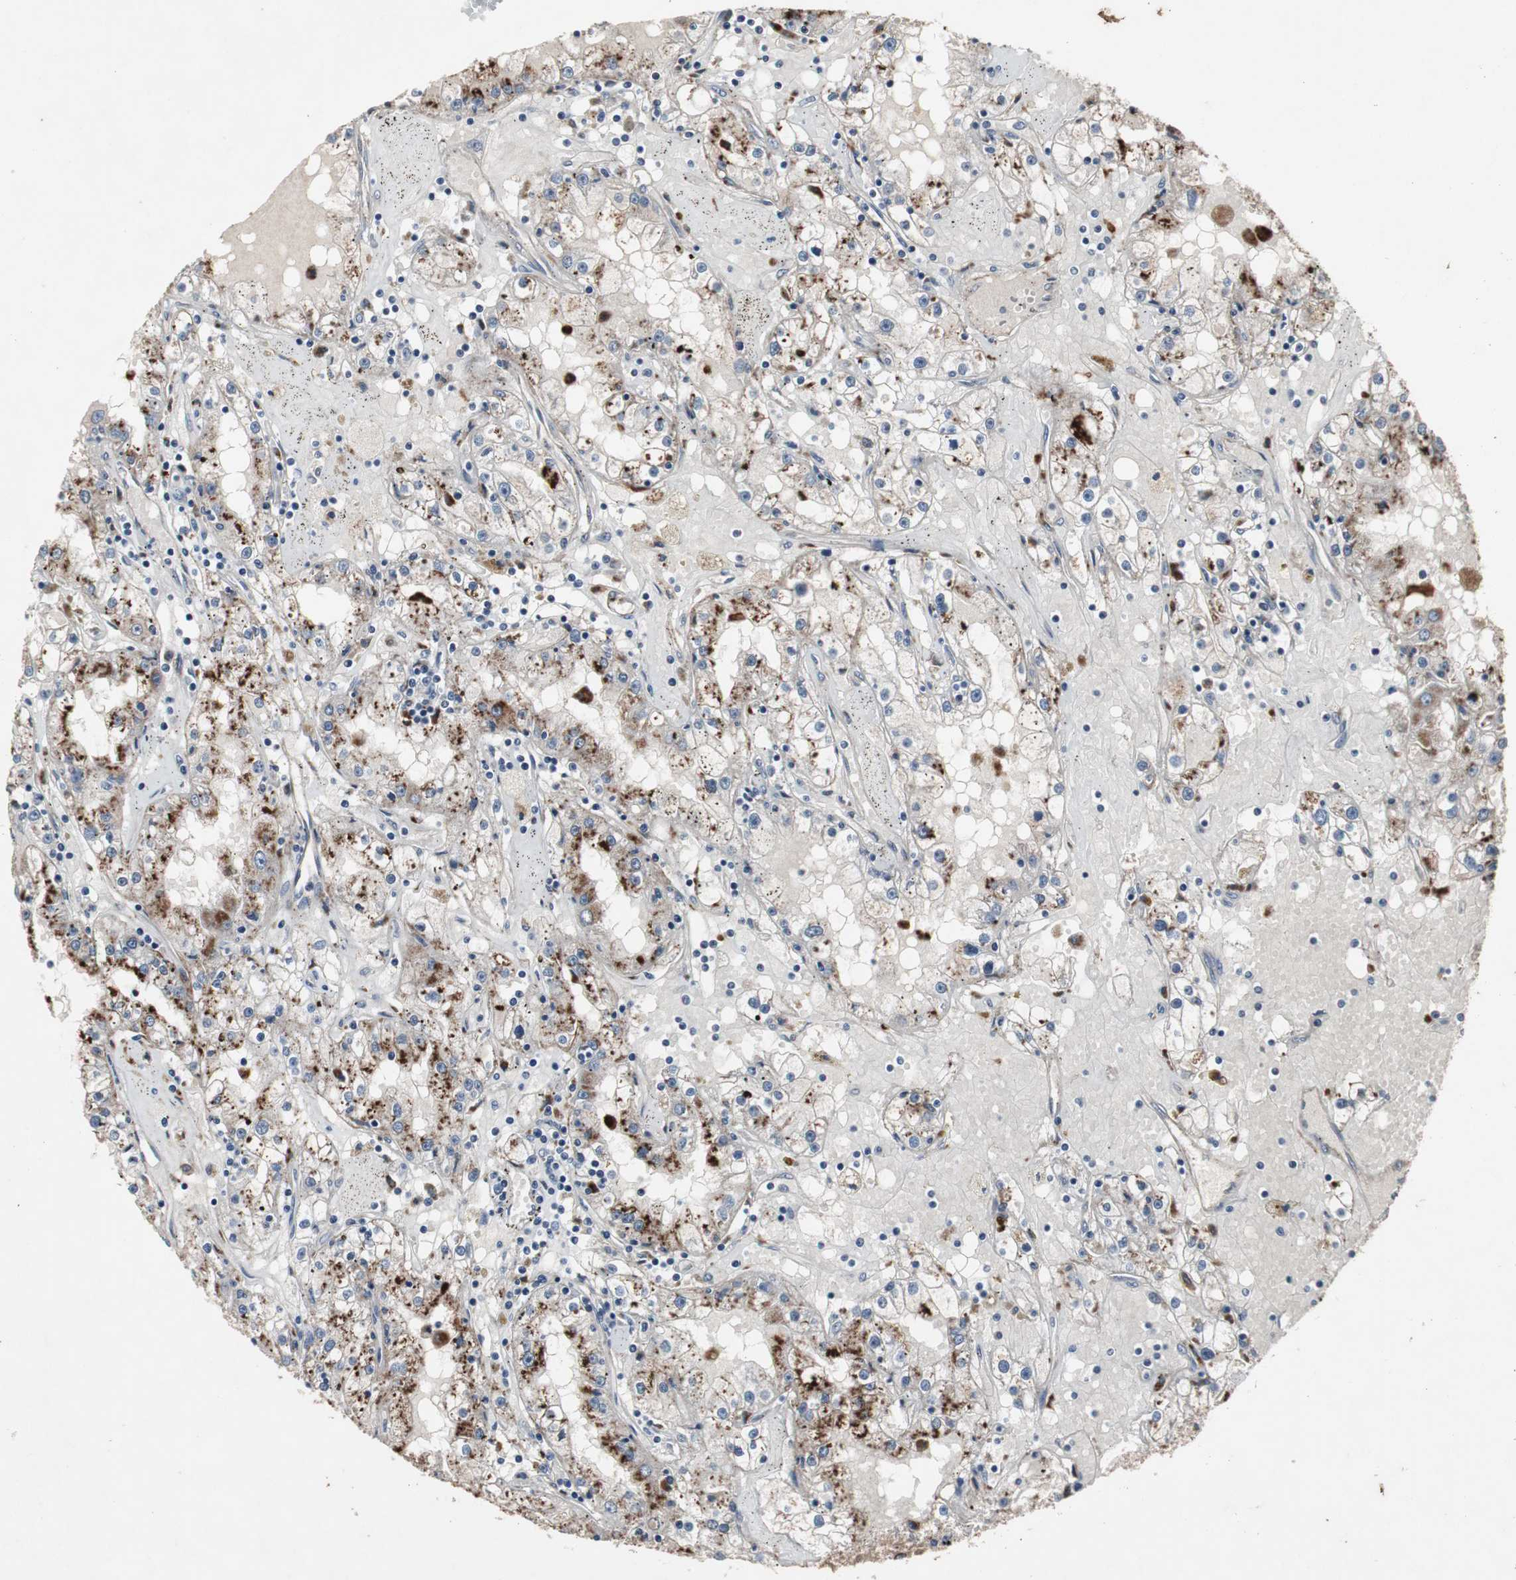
{"staining": {"intensity": "strong", "quantity": "25%-75%", "location": "cytoplasmic/membranous"}, "tissue": "renal cancer", "cell_type": "Tumor cells", "image_type": "cancer", "snomed": [{"axis": "morphology", "description": "Adenocarcinoma, NOS"}, {"axis": "topography", "description": "Kidney"}], "caption": "High-magnification brightfield microscopy of renal cancer stained with DAB (brown) and counterstained with hematoxylin (blue). tumor cells exhibit strong cytoplasmic/membranous positivity is appreciated in approximately25%-75% of cells. The staining was performed using DAB, with brown indicating positive protein expression. Nuclei are stained blue with hematoxylin.", "gene": "GBA1", "patient": {"sex": "male", "age": 56}}